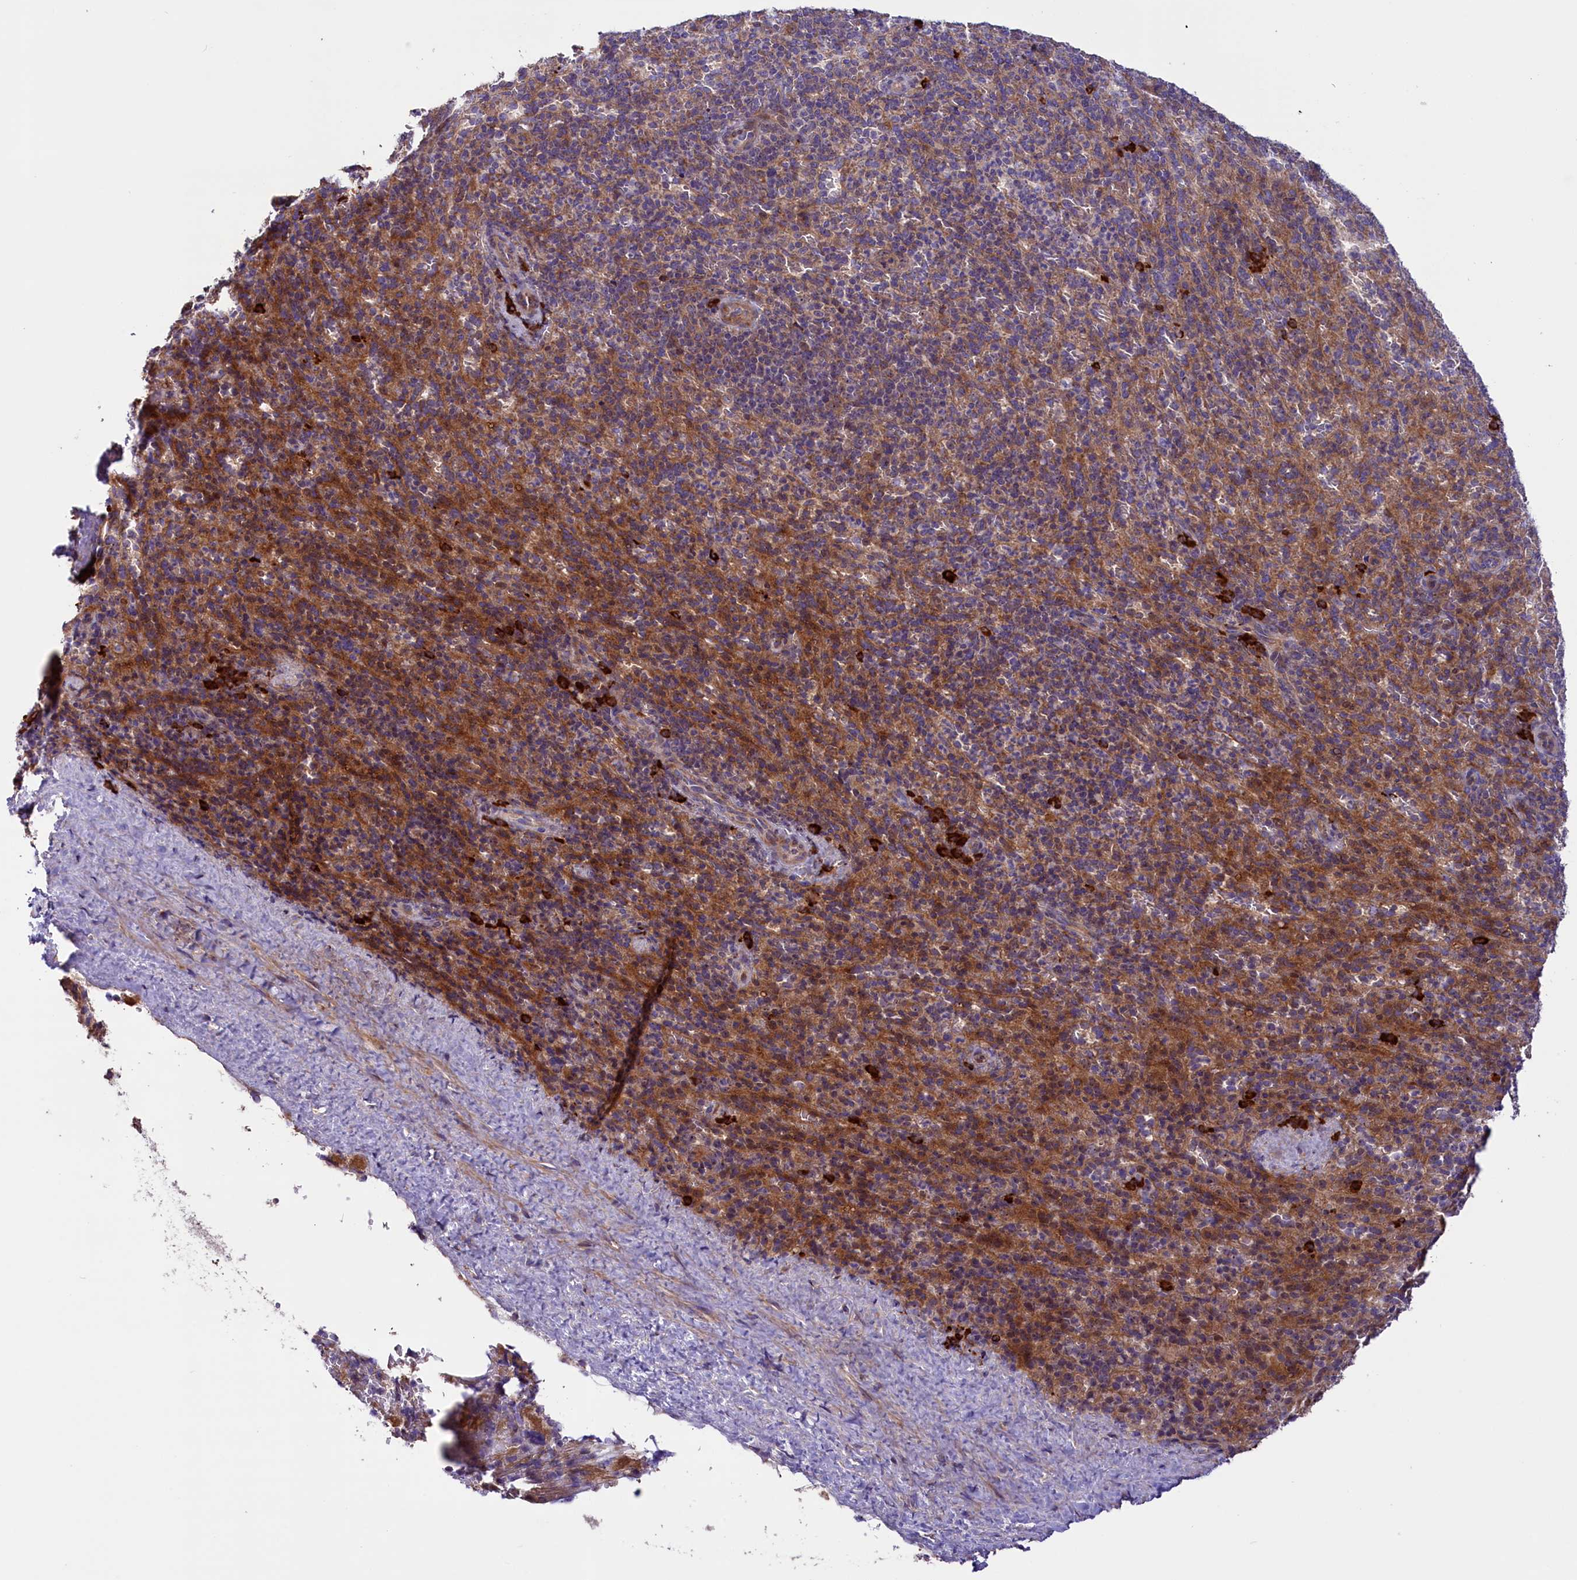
{"staining": {"intensity": "negative", "quantity": "none", "location": "none"}, "tissue": "spleen", "cell_type": "Cells in red pulp", "image_type": "normal", "snomed": [{"axis": "morphology", "description": "Normal tissue, NOS"}, {"axis": "topography", "description": "Spleen"}], "caption": "This is an immunohistochemistry image of benign spleen. There is no staining in cells in red pulp.", "gene": "FRY", "patient": {"sex": "female", "age": 21}}